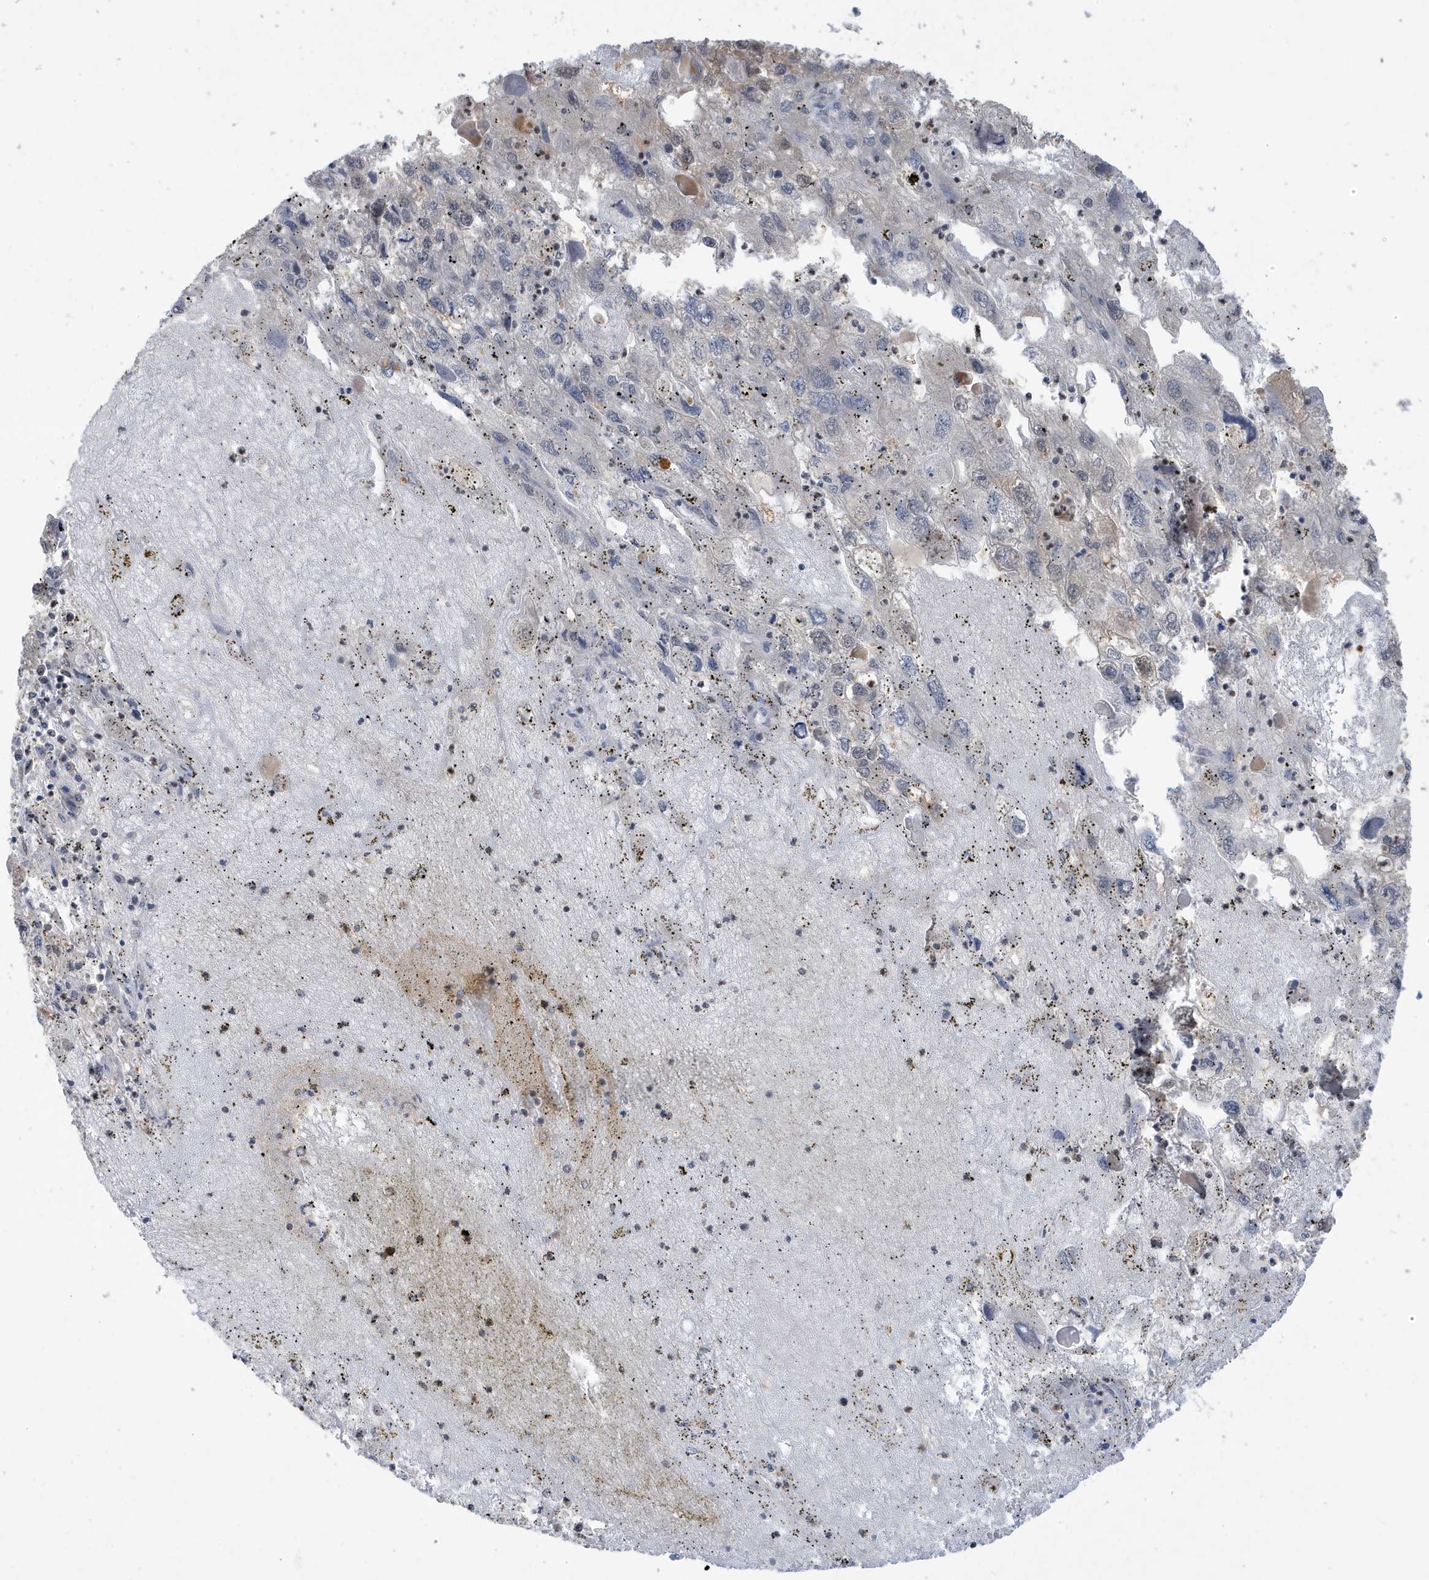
{"staining": {"intensity": "negative", "quantity": "none", "location": "none"}, "tissue": "endometrial cancer", "cell_type": "Tumor cells", "image_type": "cancer", "snomed": [{"axis": "morphology", "description": "Adenocarcinoma, NOS"}, {"axis": "topography", "description": "Endometrium"}], "caption": "Adenocarcinoma (endometrial) was stained to show a protein in brown. There is no significant positivity in tumor cells. Brightfield microscopy of immunohistochemistry (IHC) stained with DAB (brown) and hematoxylin (blue), captured at high magnification.", "gene": "PRRT3", "patient": {"sex": "female", "age": 49}}